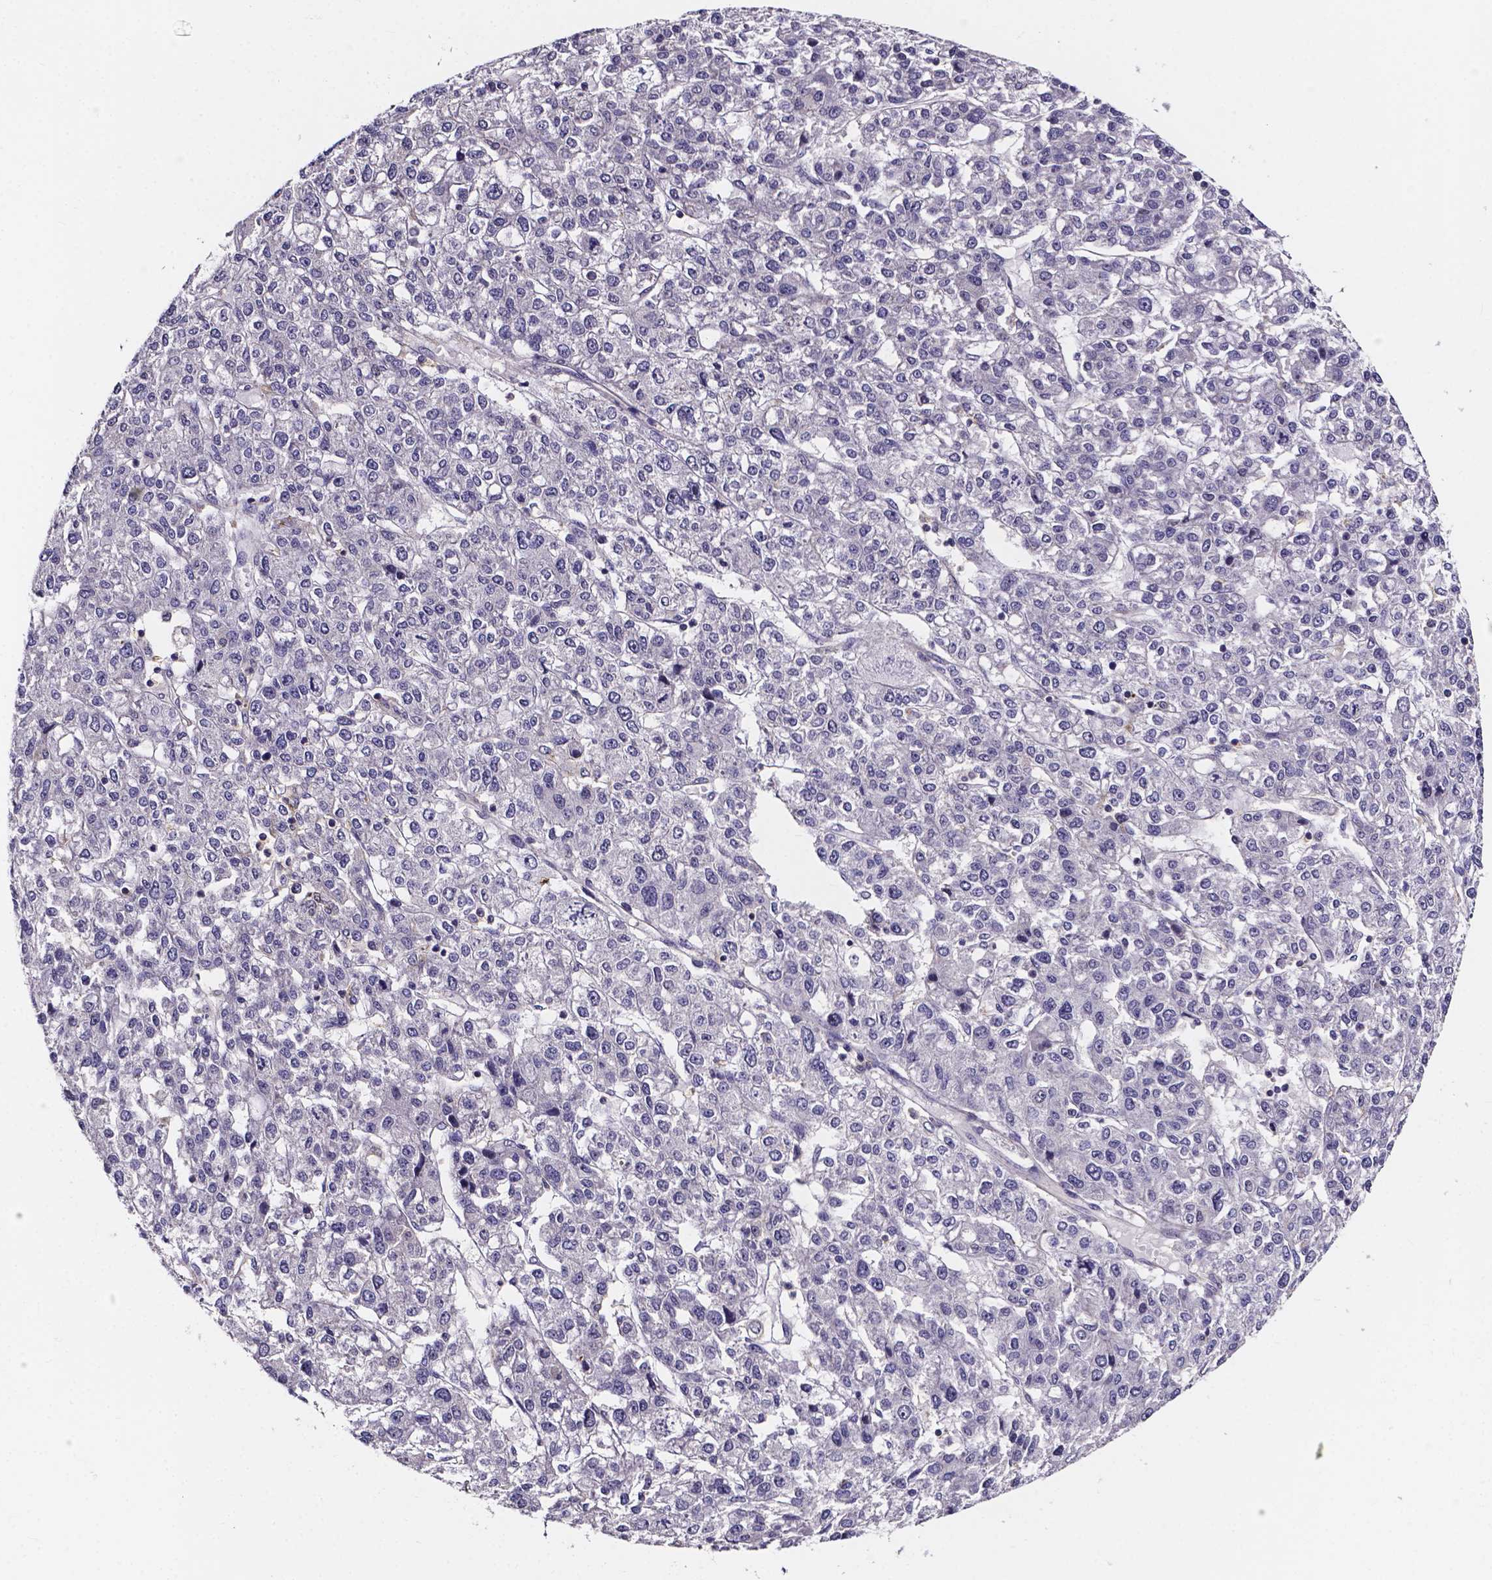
{"staining": {"intensity": "negative", "quantity": "none", "location": "none"}, "tissue": "liver cancer", "cell_type": "Tumor cells", "image_type": "cancer", "snomed": [{"axis": "morphology", "description": "Carcinoma, Hepatocellular, NOS"}, {"axis": "topography", "description": "Liver"}], "caption": "IHC of human liver hepatocellular carcinoma exhibits no expression in tumor cells.", "gene": "SPOCD1", "patient": {"sex": "male", "age": 56}}